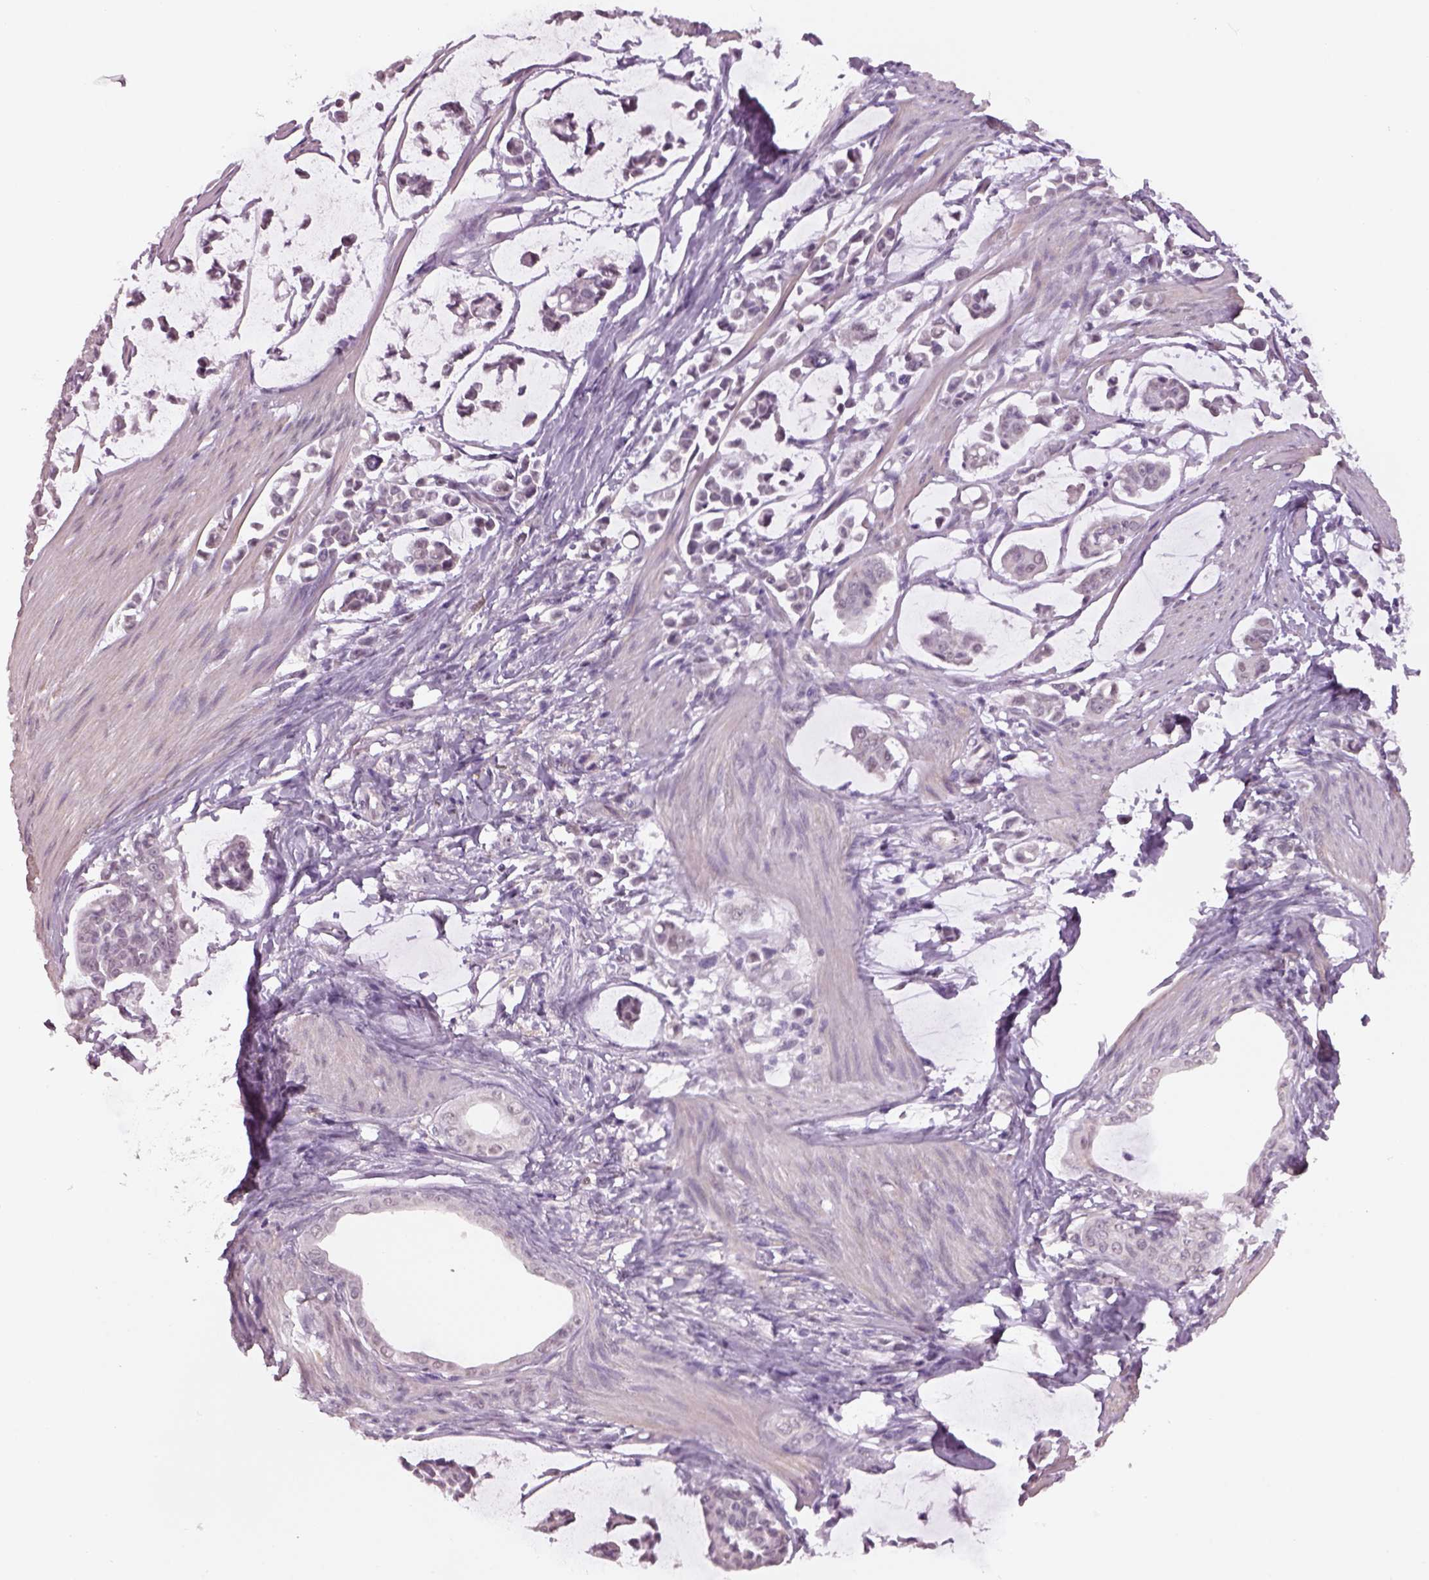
{"staining": {"intensity": "negative", "quantity": "none", "location": "none"}, "tissue": "stomach cancer", "cell_type": "Tumor cells", "image_type": "cancer", "snomed": [{"axis": "morphology", "description": "Adenocarcinoma, NOS"}, {"axis": "topography", "description": "Stomach"}], "caption": "The immunohistochemistry histopathology image has no significant staining in tumor cells of stomach cancer (adenocarcinoma) tissue.", "gene": "NAT8", "patient": {"sex": "male", "age": 82}}